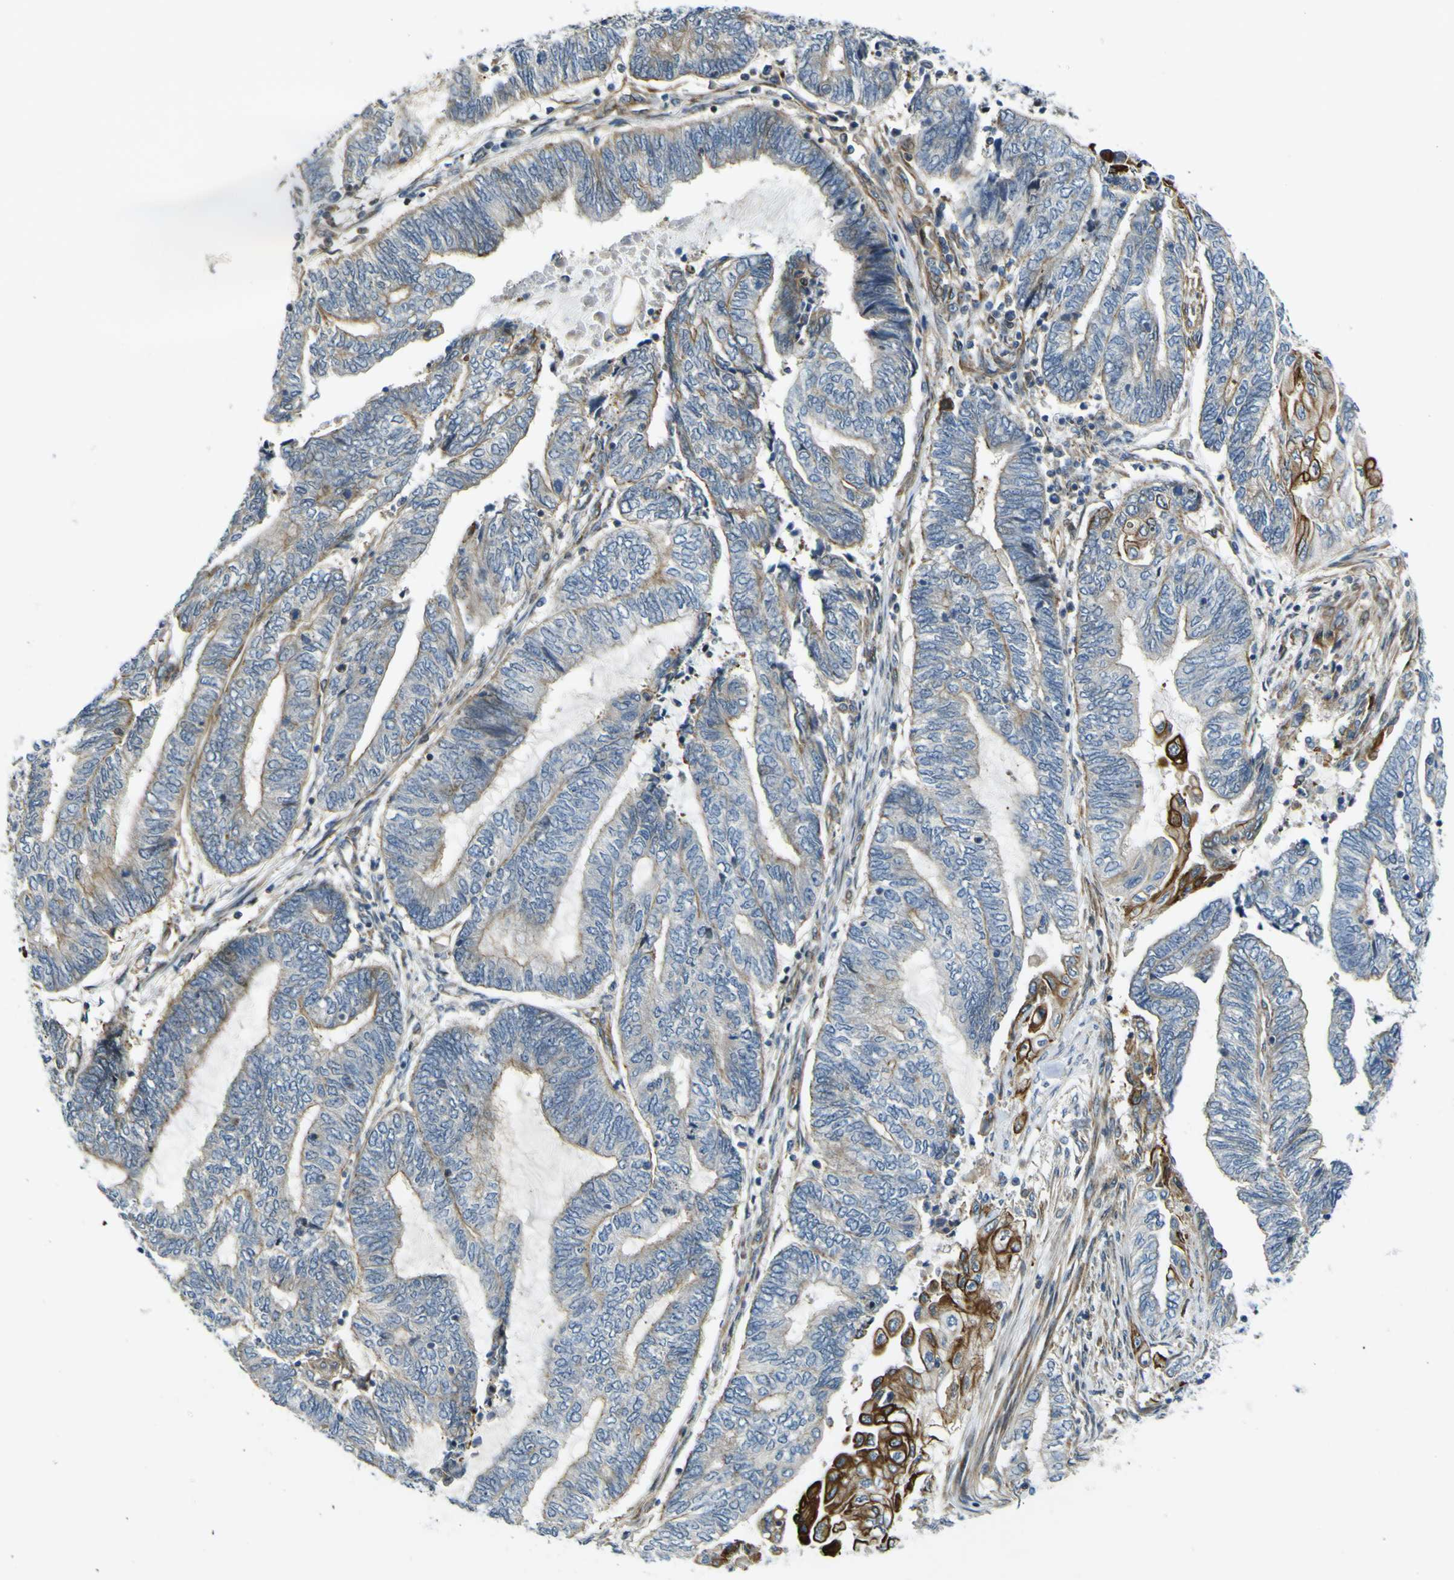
{"staining": {"intensity": "strong", "quantity": "25%-75%", "location": "cytoplasmic/membranous"}, "tissue": "endometrial cancer", "cell_type": "Tumor cells", "image_type": "cancer", "snomed": [{"axis": "morphology", "description": "Adenocarcinoma, NOS"}, {"axis": "topography", "description": "Uterus"}, {"axis": "topography", "description": "Endometrium"}], "caption": "Protein analysis of endometrial cancer tissue demonstrates strong cytoplasmic/membranous expression in about 25%-75% of tumor cells.", "gene": "KDM7A", "patient": {"sex": "female", "age": 70}}